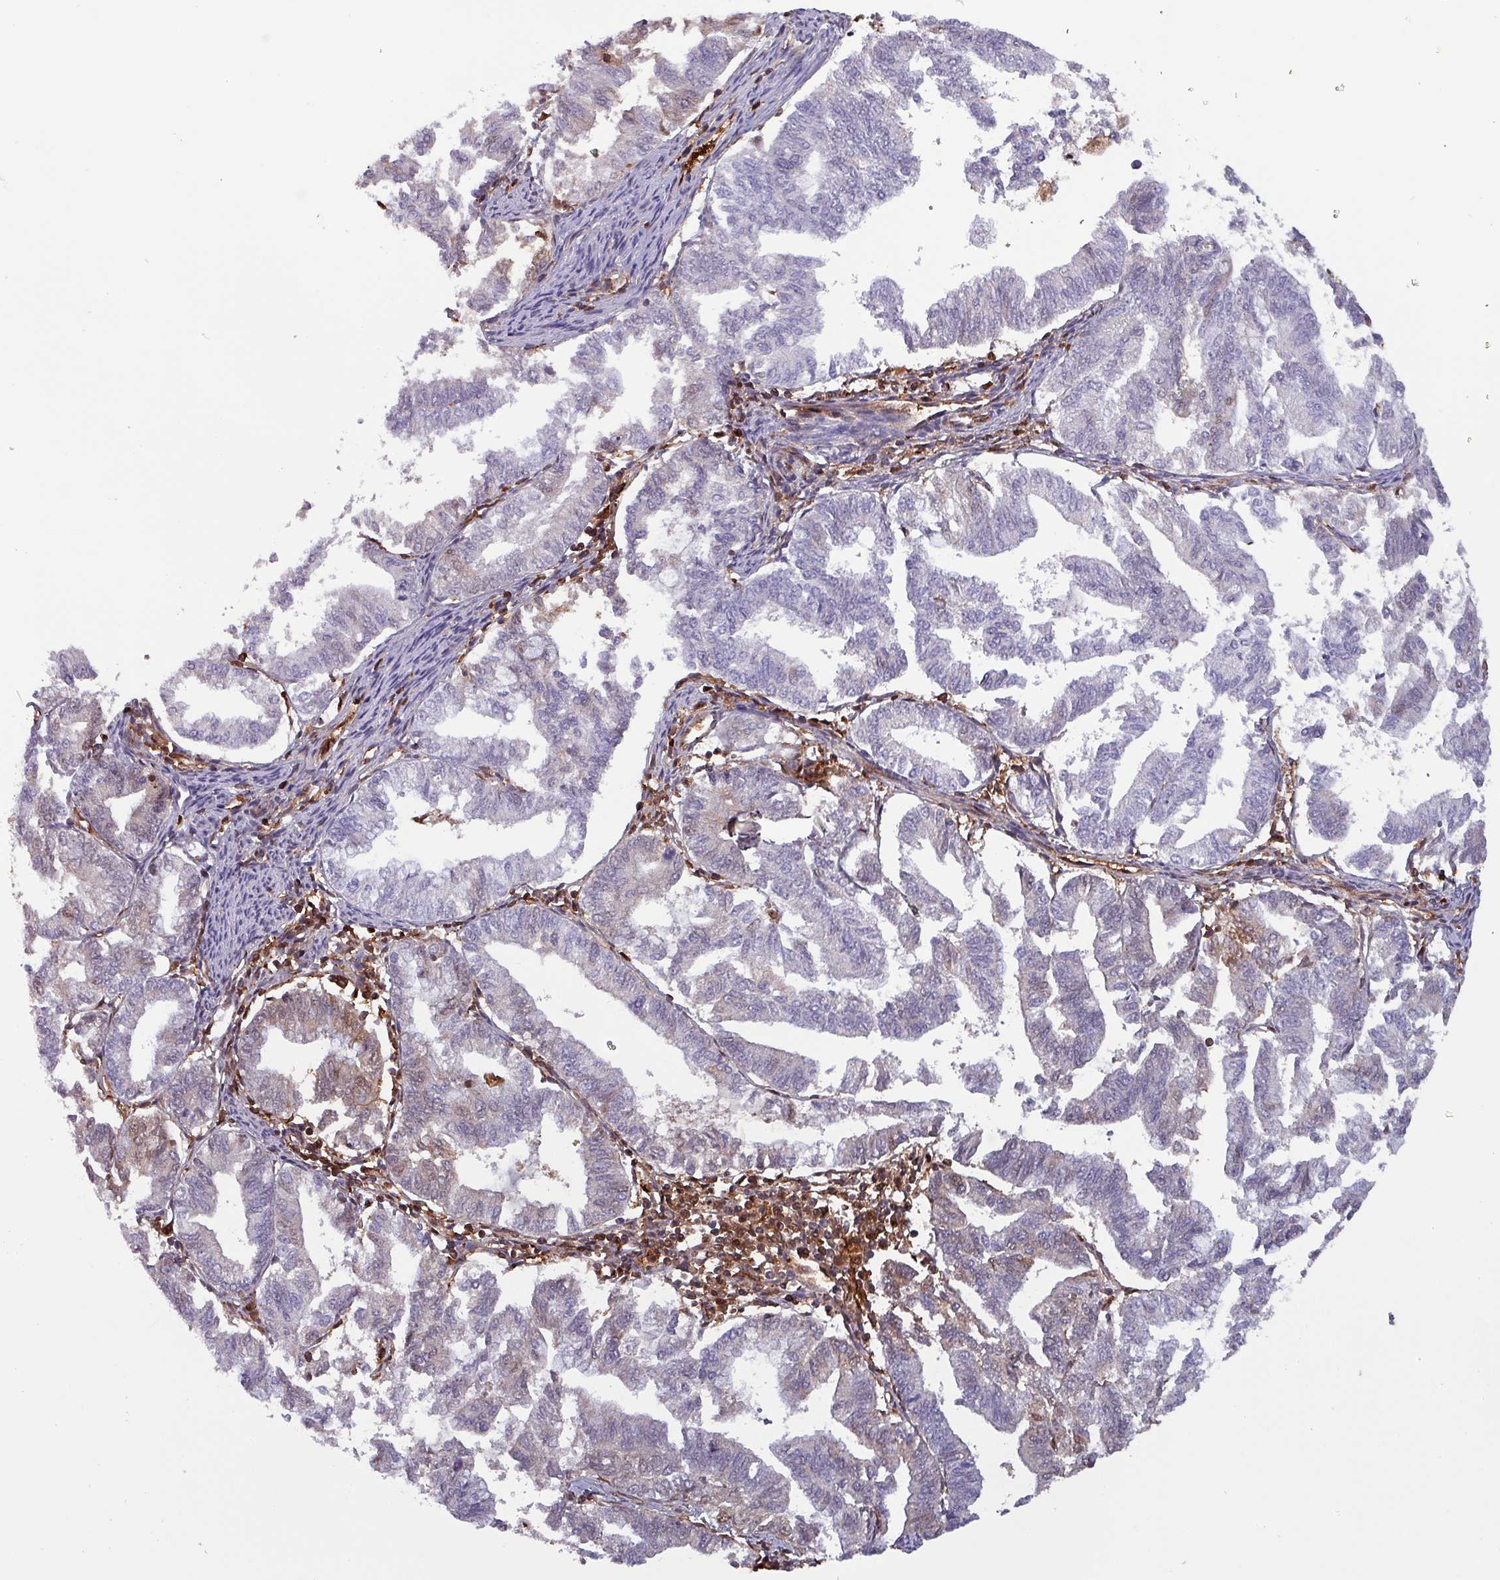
{"staining": {"intensity": "weak", "quantity": "<25%", "location": "cytoplasmic/membranous,nuclear"}, "tissue": "endometrial cancer", "cell_type": "Tumor cells", "image_type": "cancer", "snomed": [{"axis": "morphology", "description": "Adenocarcinoma, NOS"}, {"axis": "topography", "description": "Endometrium"}], "caption": "Protein analysis of endometrial adenocarcinoma shows no significant positivity in tumor cells. Nuclei are stained in blue.", "gene": "PSMB8", "patient": {"sex": "female", "age": 79}}